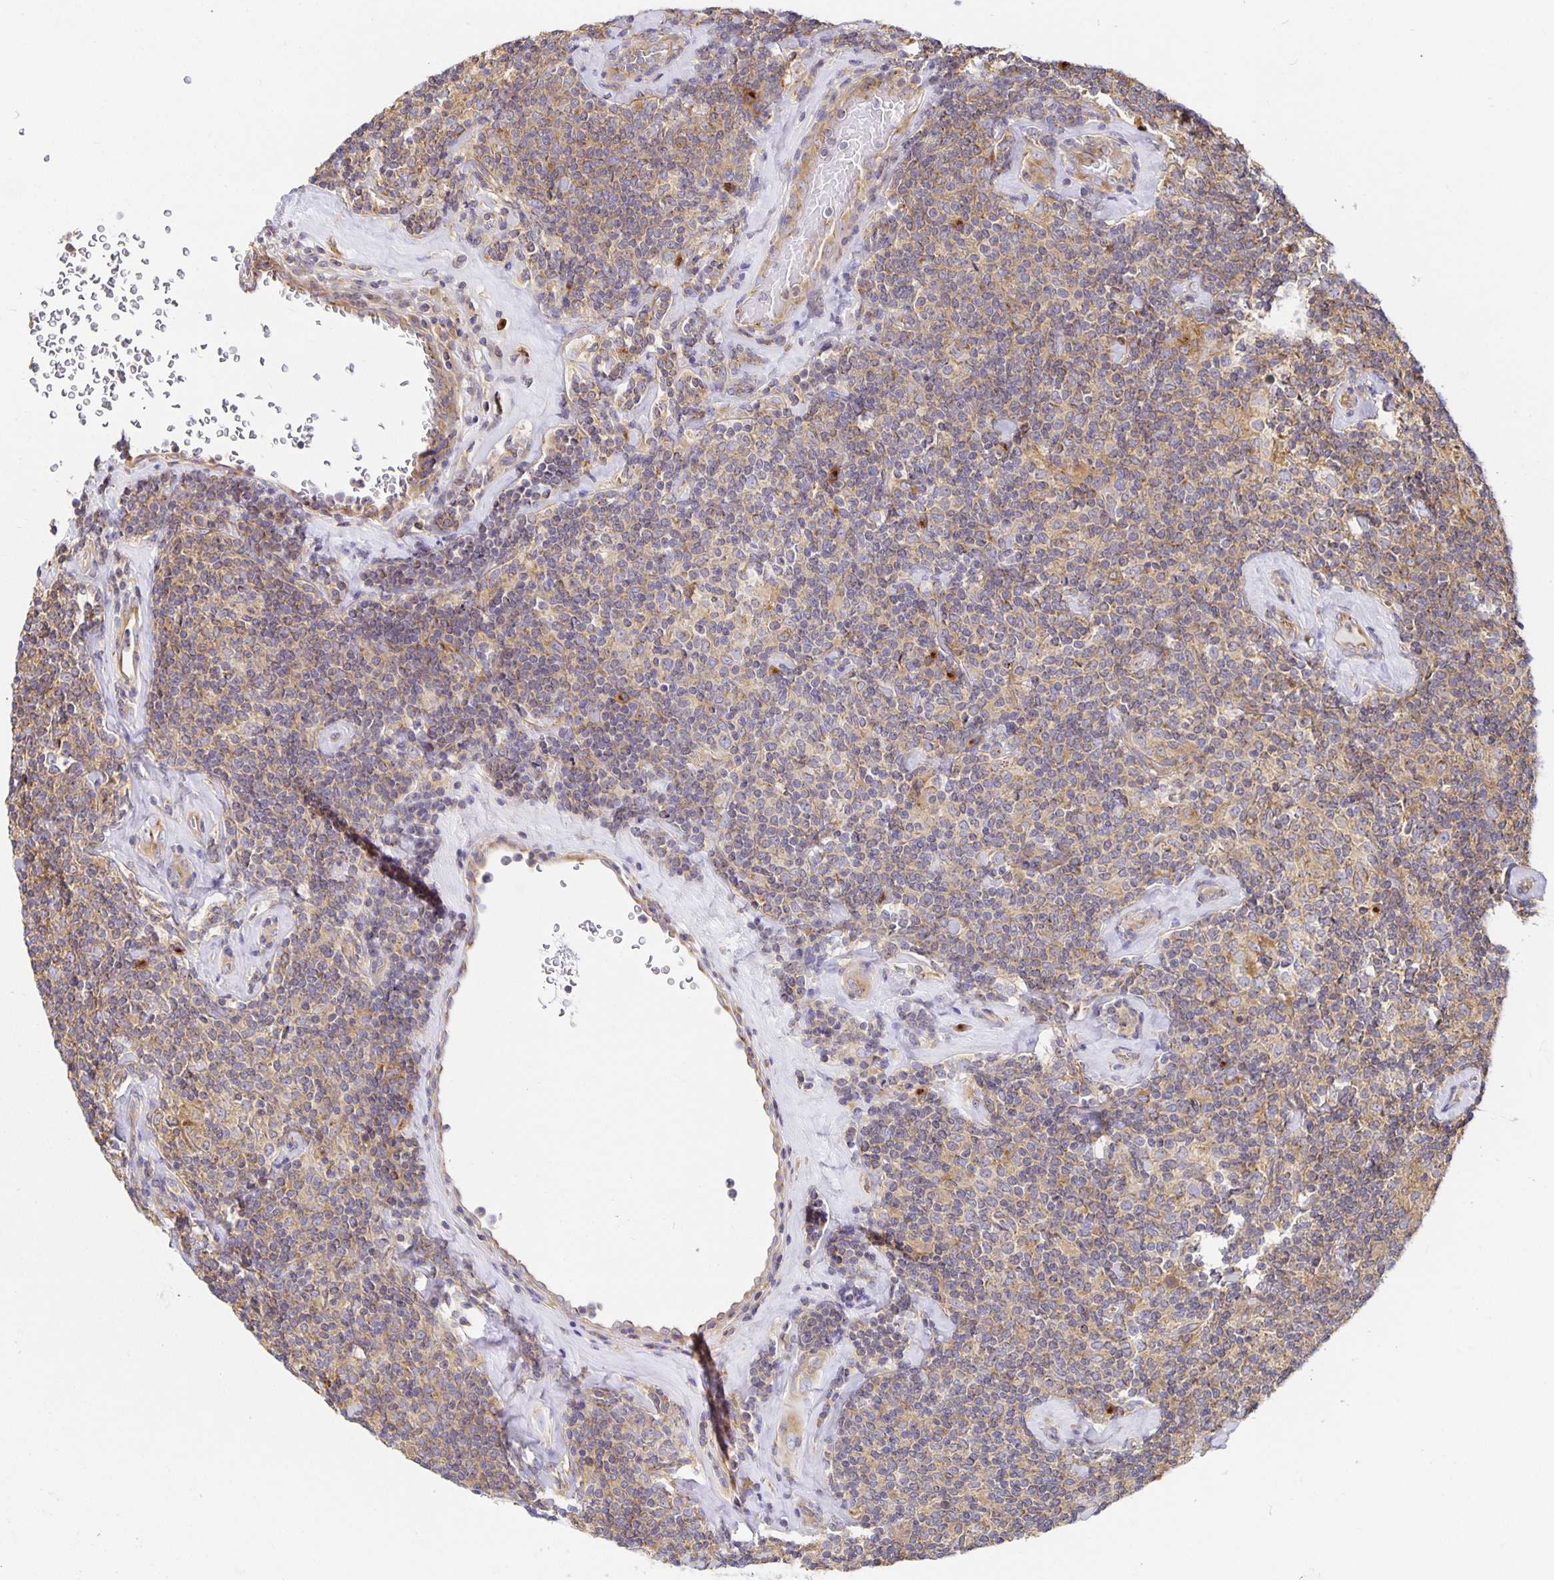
{"staining": {"intensity": "weak", "quantity": ">75%", "location": "cytoplasmic/membranous"}, "tissue": "lymphoma", "cell_type": "Tumor cells", "image_type": "cancer", "snomed": [{"axis": "morphology", "description": "Malignant lymphoma, non-Hodgkin's type, Low grade"}, {"axis": "topography", "description": "Lymph node"}], "caption": "Lymphoma tissue demonstrates weak cytoplasmic/membranous expression in approximately >75% of tumor cells, visualized by immunohistochemistry. The protein of interest is stained brown, and the nuclei are stained in blue (DAB (3,3'-diaminobenzidine) IHC with brightfield microscopy, high magnification).", "gene": "USO1", "patient": {"sex": "female", "age": 56}}